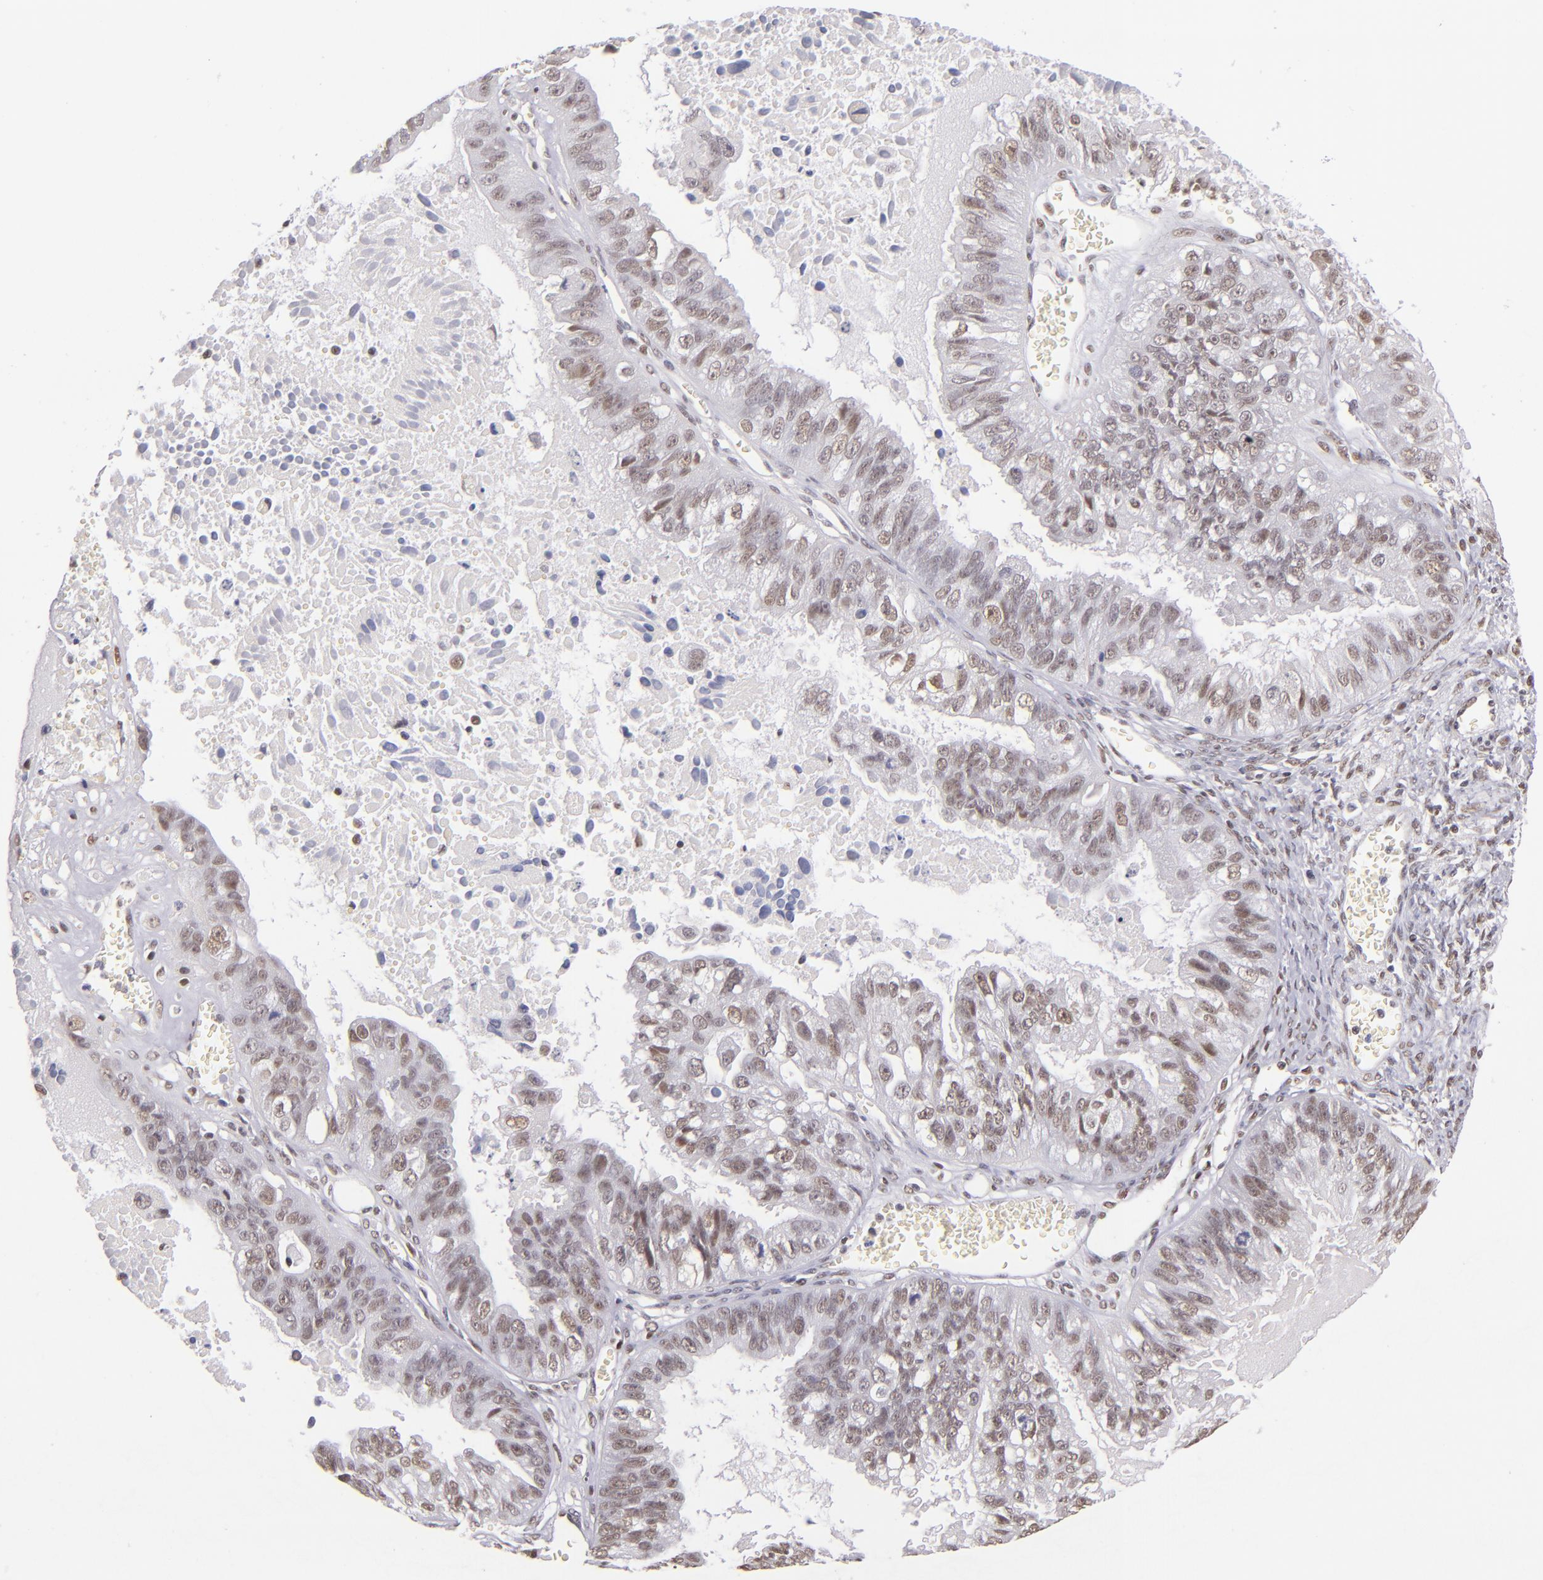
{"staining": {"intensity": "weak", "quantity": "25%-75%", "location": "nuclear"}, "tissue": "ovarian cancer", "cell_type": "Tumor cells", "image_type": "cancer", "snomed": [{"axis": "morphology", "description": "Carcinoma, endometroid"}, {"axis": "topography", "description": "Ovary"}], "caption": "This micrograph exhibits ovarian cancer (endometroid carcinoma) stained with immunohistochemistry to label a protein in brown. The nuclear of tumor cells show weak positivity for the protein. Nuclei are counter-stained blue.", "gene": "NCOR2", "patient": {"sex": "female", "age": 85}}